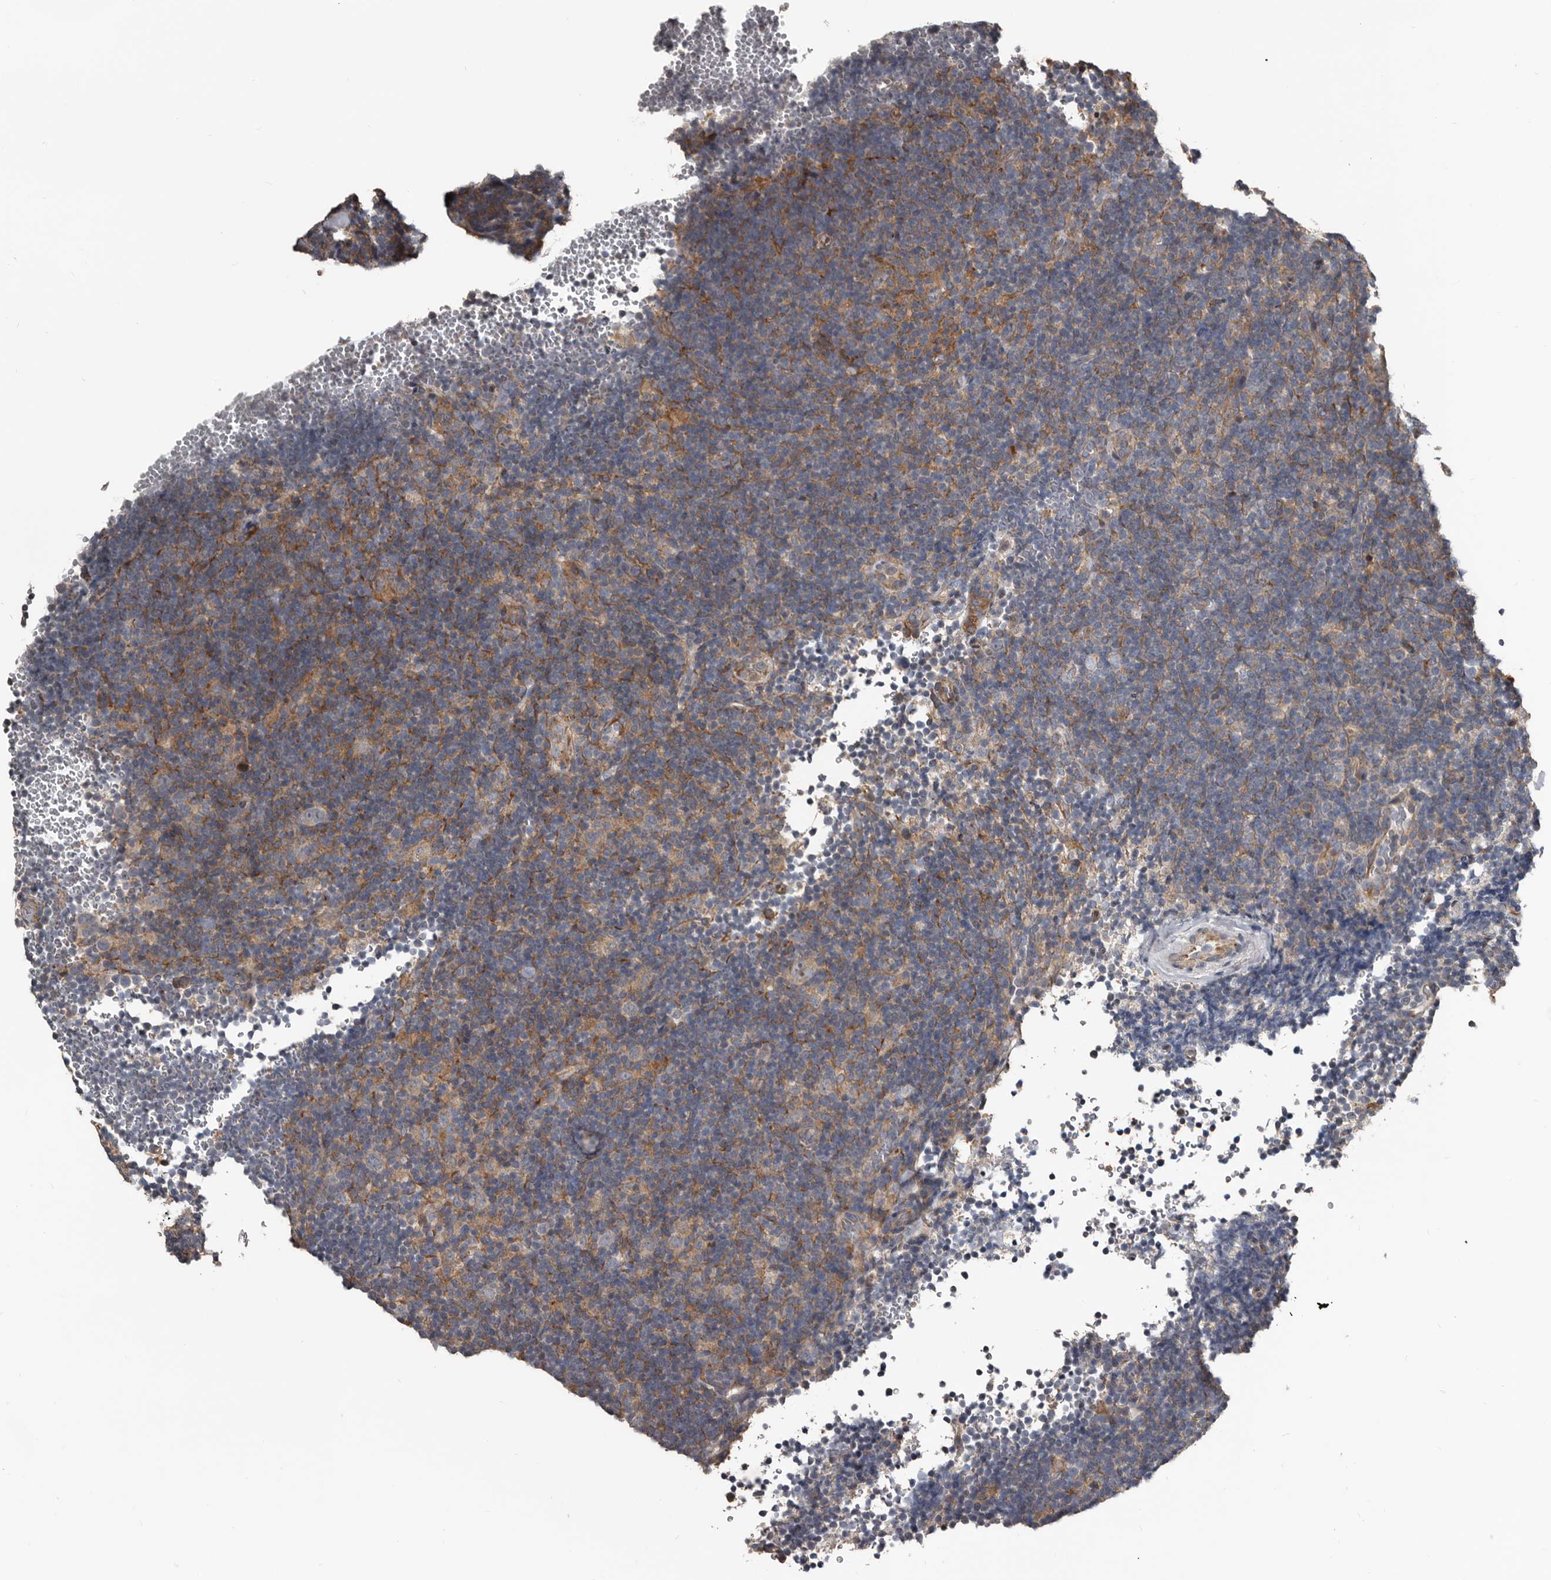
{"staining": {"intensity": "negative", "quantity": "none", "location": "none"}, "tissue": "lymphoma", "cell_type": "Tumor cells", "image_type": "cancer", "snomed": [{"axis": "morphology", "description": "Hodgkin's disease, NOS"}, {"axis": "topography", "description": "Lymph node"}], "caption": "Immunohistochemical staining of Hodgkin's disease shows no significant expression in tumor cells.", "gene": "DHPS", "patient": {"sex": "female", "age": 57}}